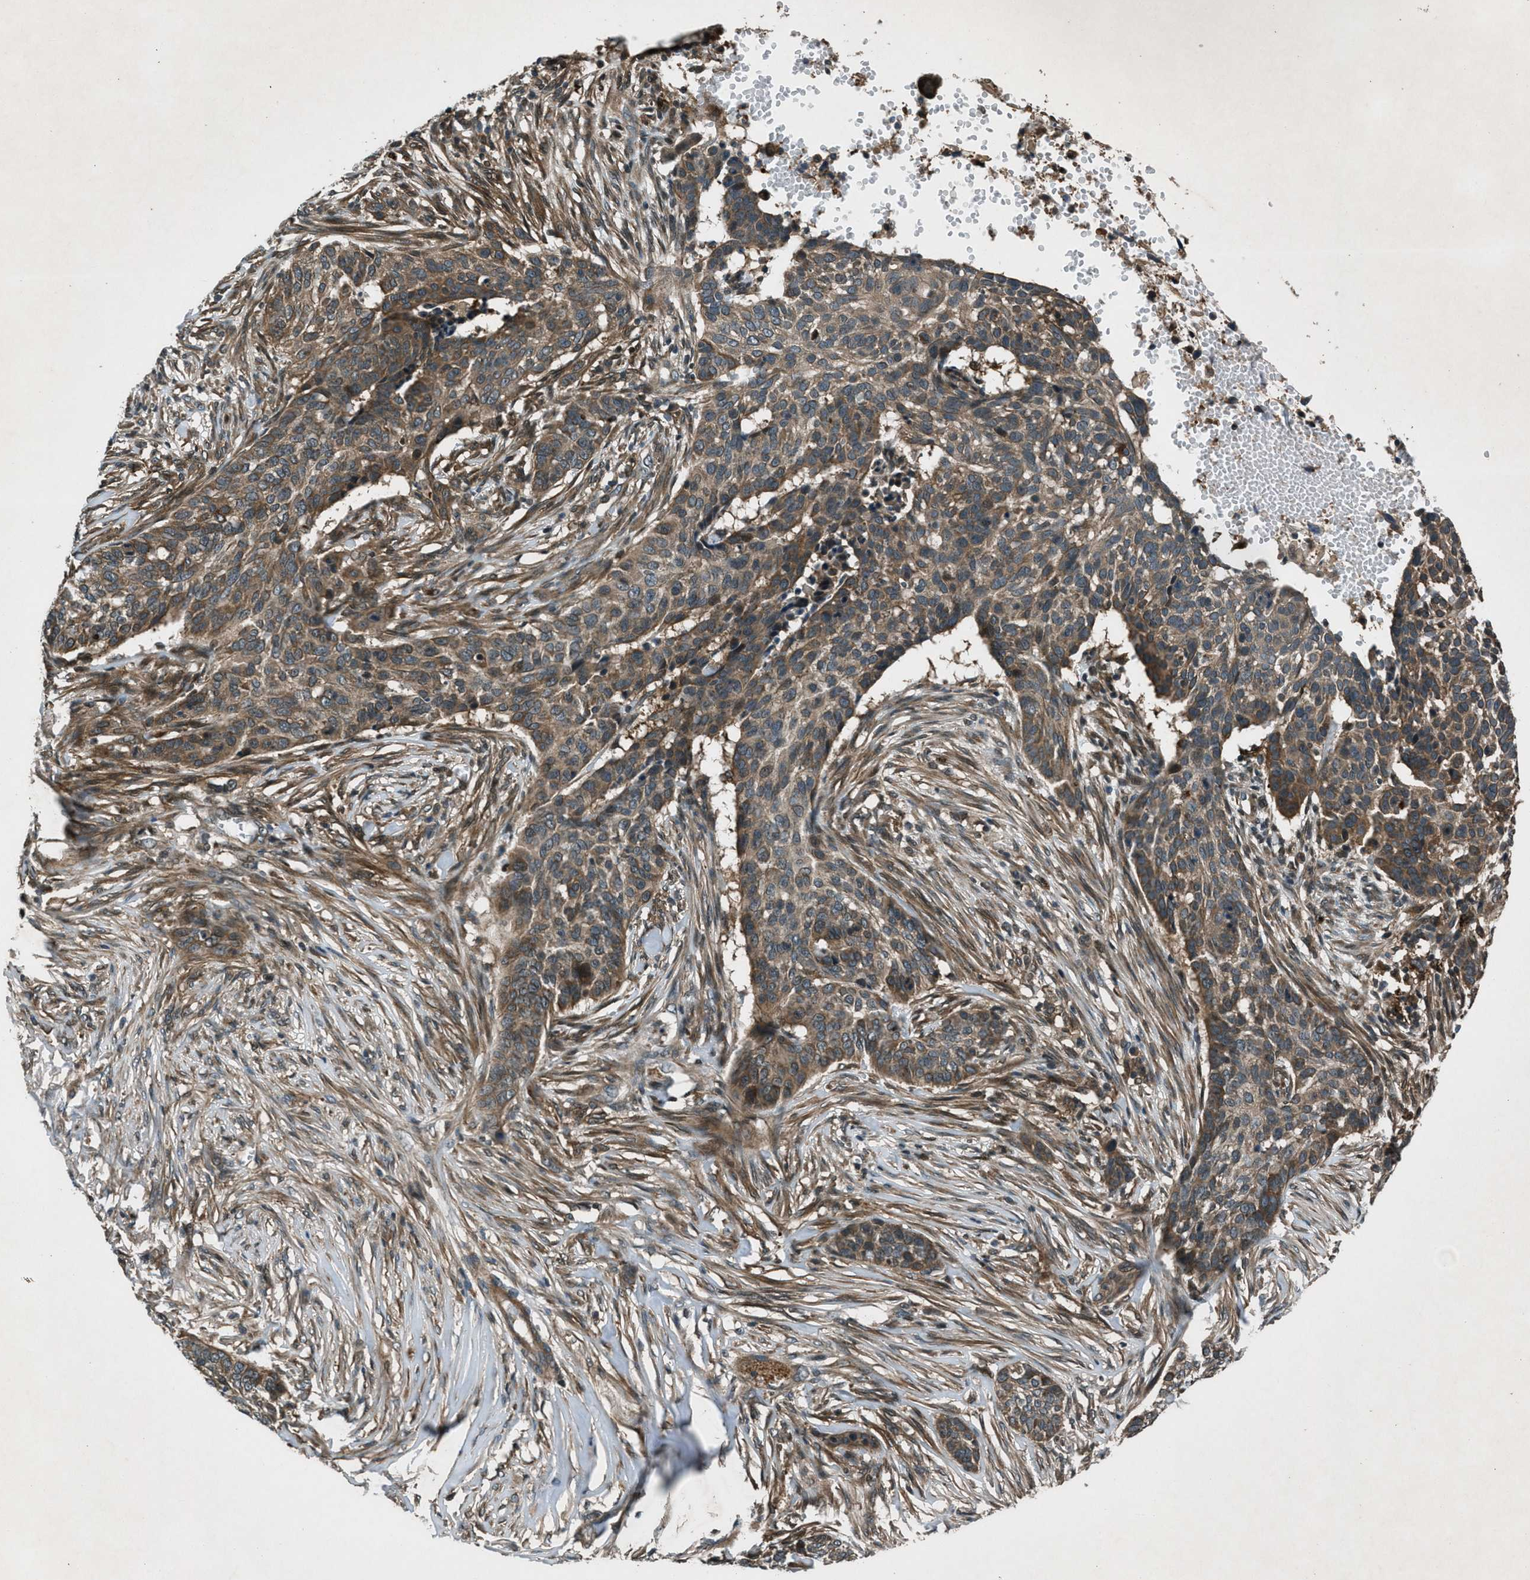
{"staining": {"intensity": "moderate", "quantity": ">75%", "location": "cytoplasmic/membranous"}, "tissue": "skin cancer", "cell_type": "Tumor cells", "image_type": "cancer", "snomed": [{"axis": "morphology", "description": "Basal cell carcinoma"}, {"axis": "topography", "description": "Skin"}], "caption": "Protein staining reveals moderate cytoplasmic/membranous positivity in about >75% of tumor cells in skin cancer (basal cell carcinoma).", "gene": "EPSTI1", "patient": {"sex": "male", "age": 85}}